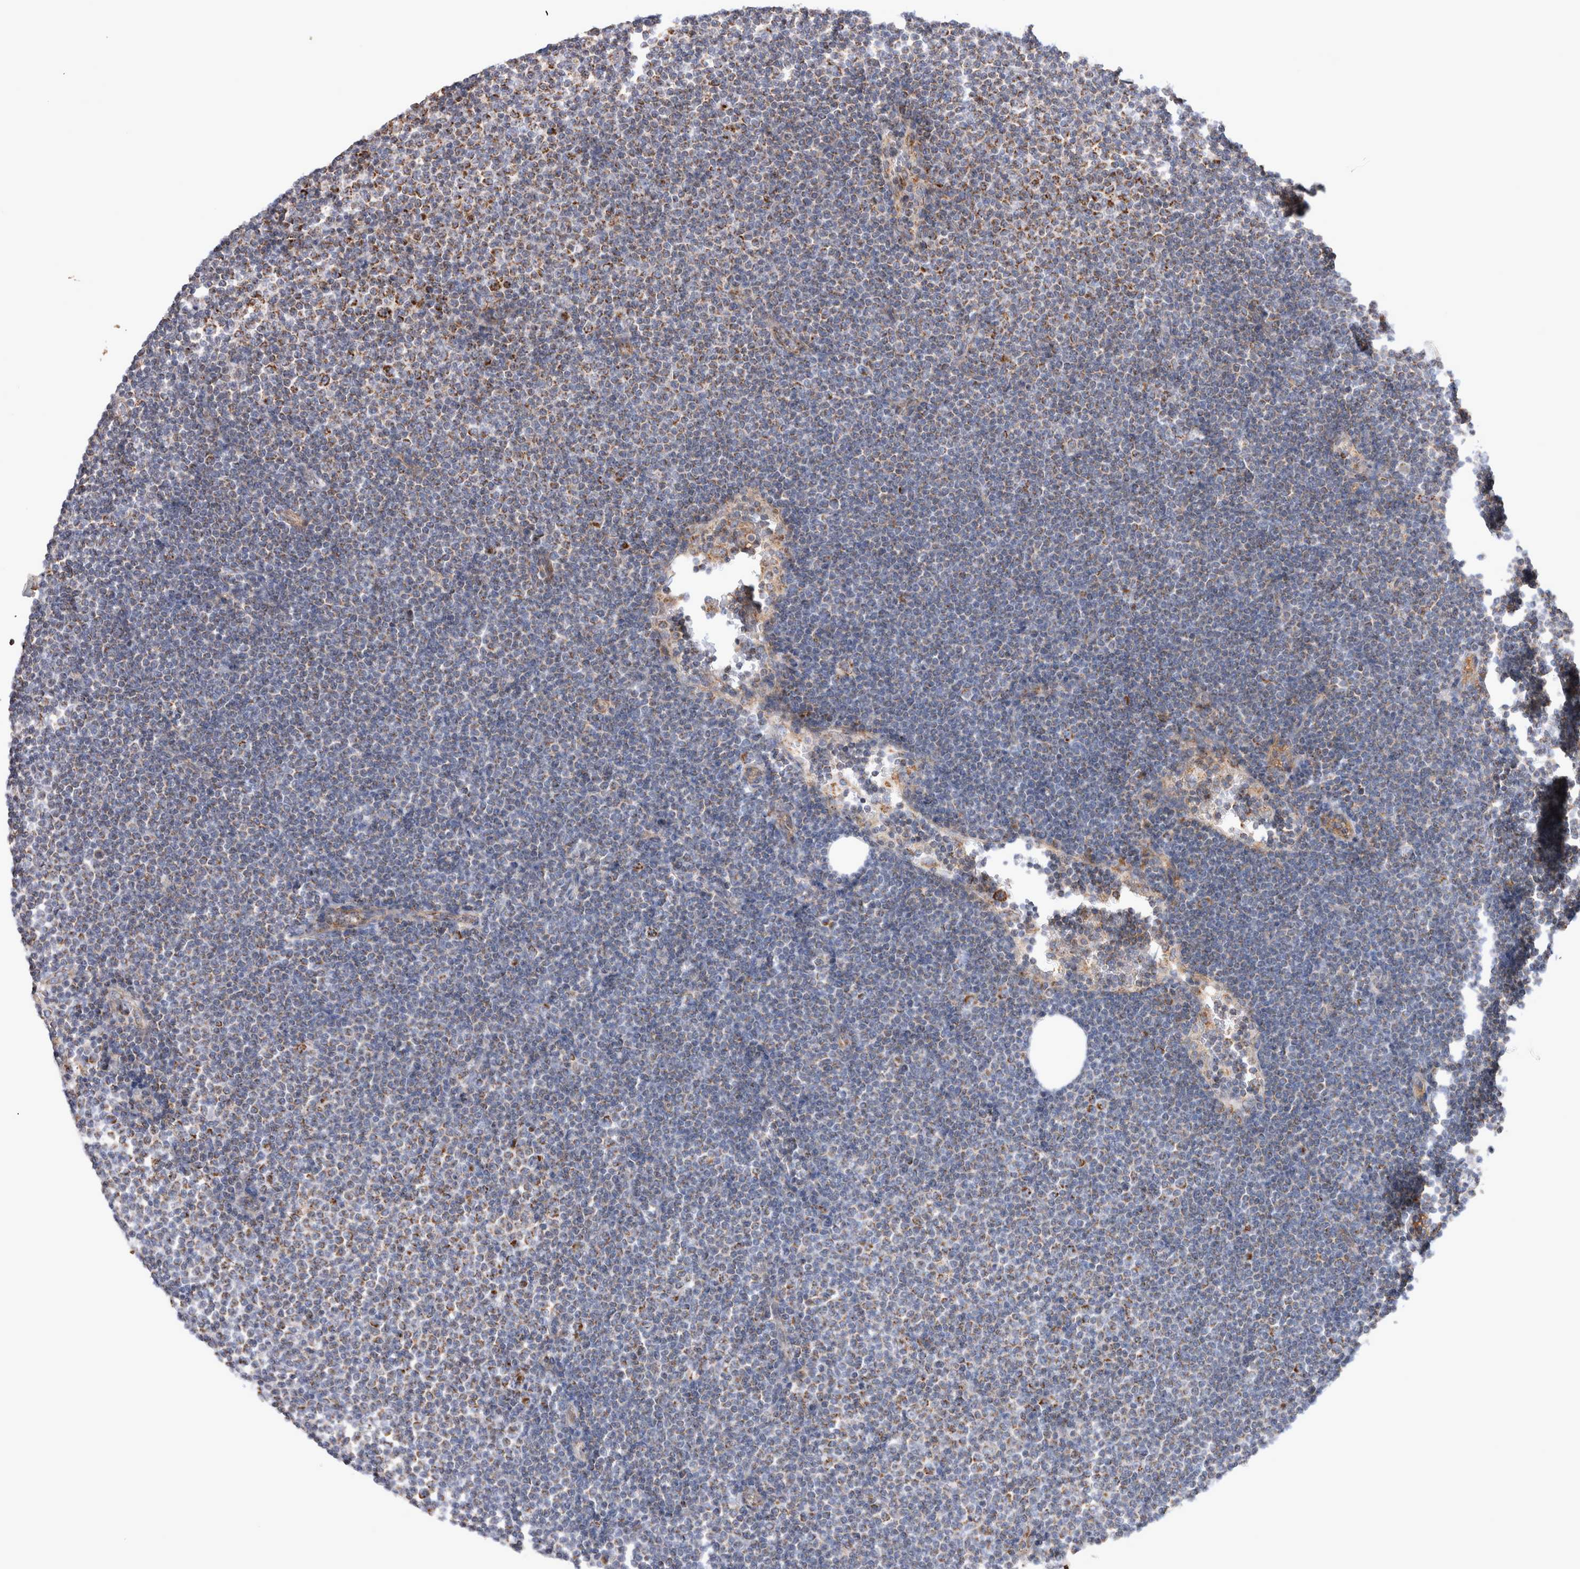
{"staining": {"intensity": "moderate", "quantity": "<25%", "location": "cytoplasmic/membranous"}, "tissue": "lymphoma", "cell_type": "Tumor cells", "image_type": "cancer", "snomed": [{"axis": "morphology", "description": "Malignant lymphoma, non-Hodgkin's type, Low grade"}, {"axis": "topography", "description": "Lymph node"}], "caption": "A histopathology image of human malignant lymphoma, non-Hodgkin's type (low-grade) stained for a protein exhibits moderate cytoplasmic/membranous brown staining in tumor cells.", "gene": "MRPS28", "patient": {"sex": "female", "age": 53}}